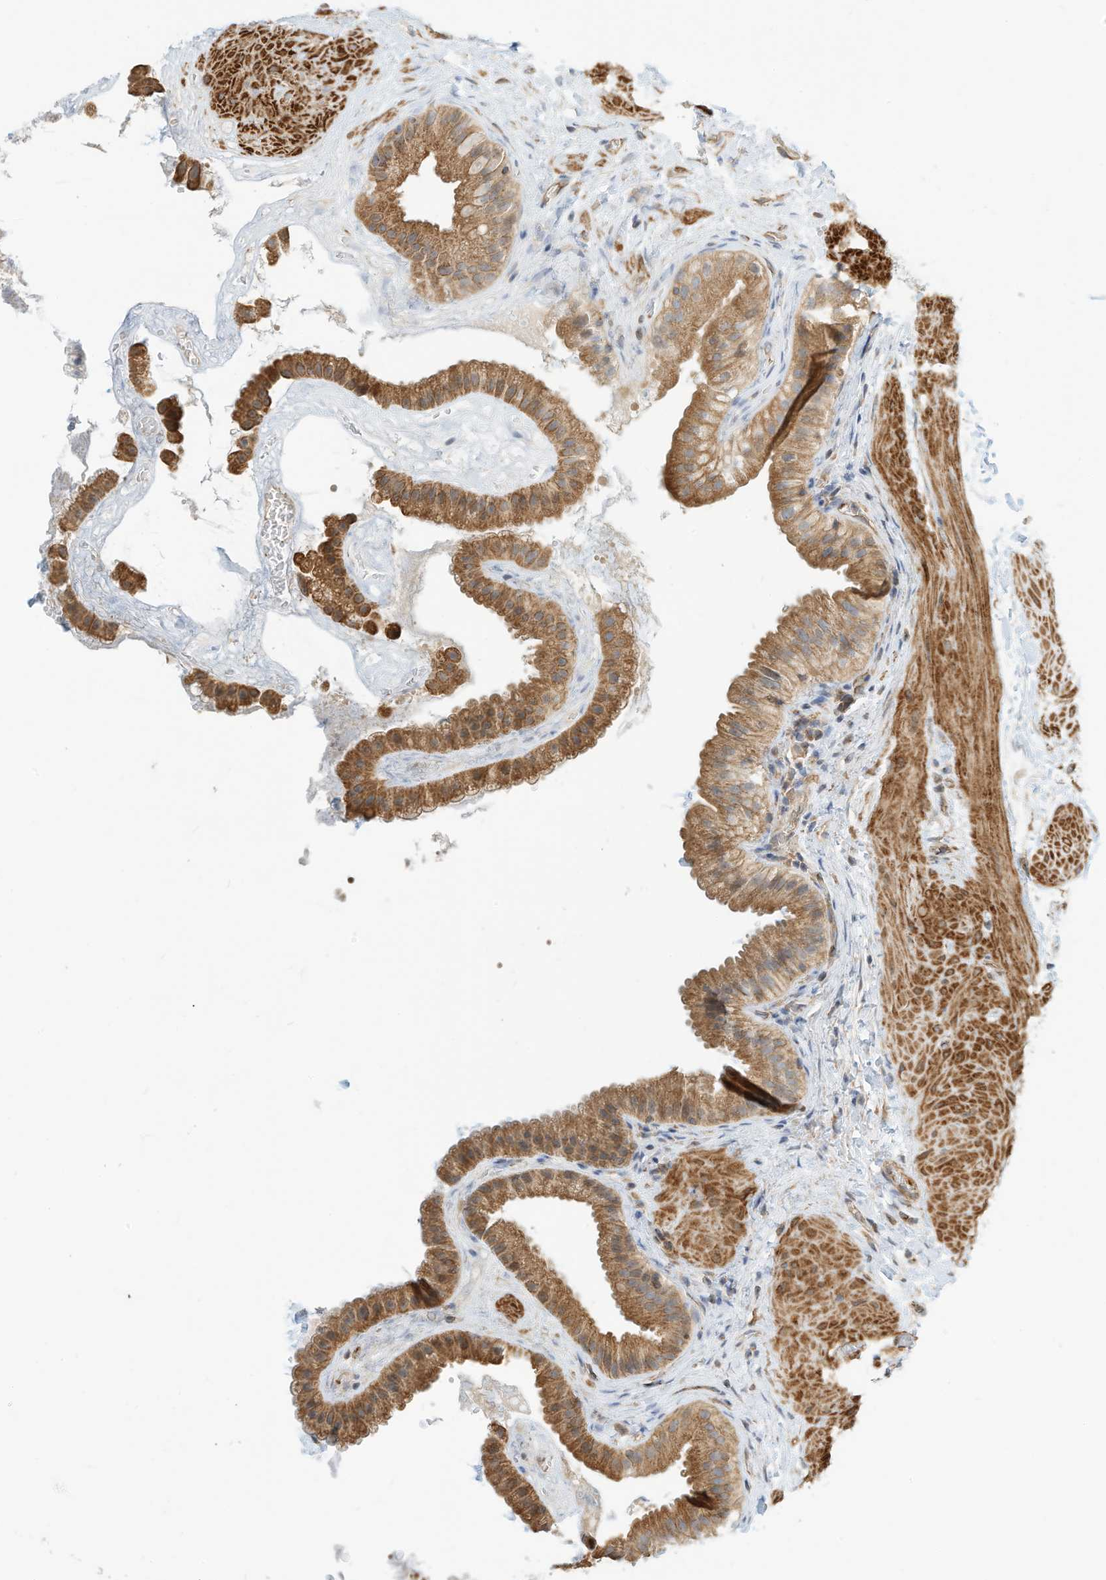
{"staining": {"intensity": "moderate", "quantity": ">75%", "location": "cytoplasmic/membranous"}, "tissue": "gallbladder", "cell_type": "Glandular cells", "image_type": "normal", "snomed": [{"axis": "morphology", "description": "Normal tissue, NOS"}, {"axis": "topography", "description": "Gallbladder"}], "caption": "Gallbladder stained for a protein demonstrates moderate cytoplasmic/membranous positivity in glandular cells. The staining was performed using DAB, with brown indicating positive protein expression. Nuclei are stained blue with hematoxylin.", "gene": "OFD1", "patient": {"sex": "male", "age": 55}}